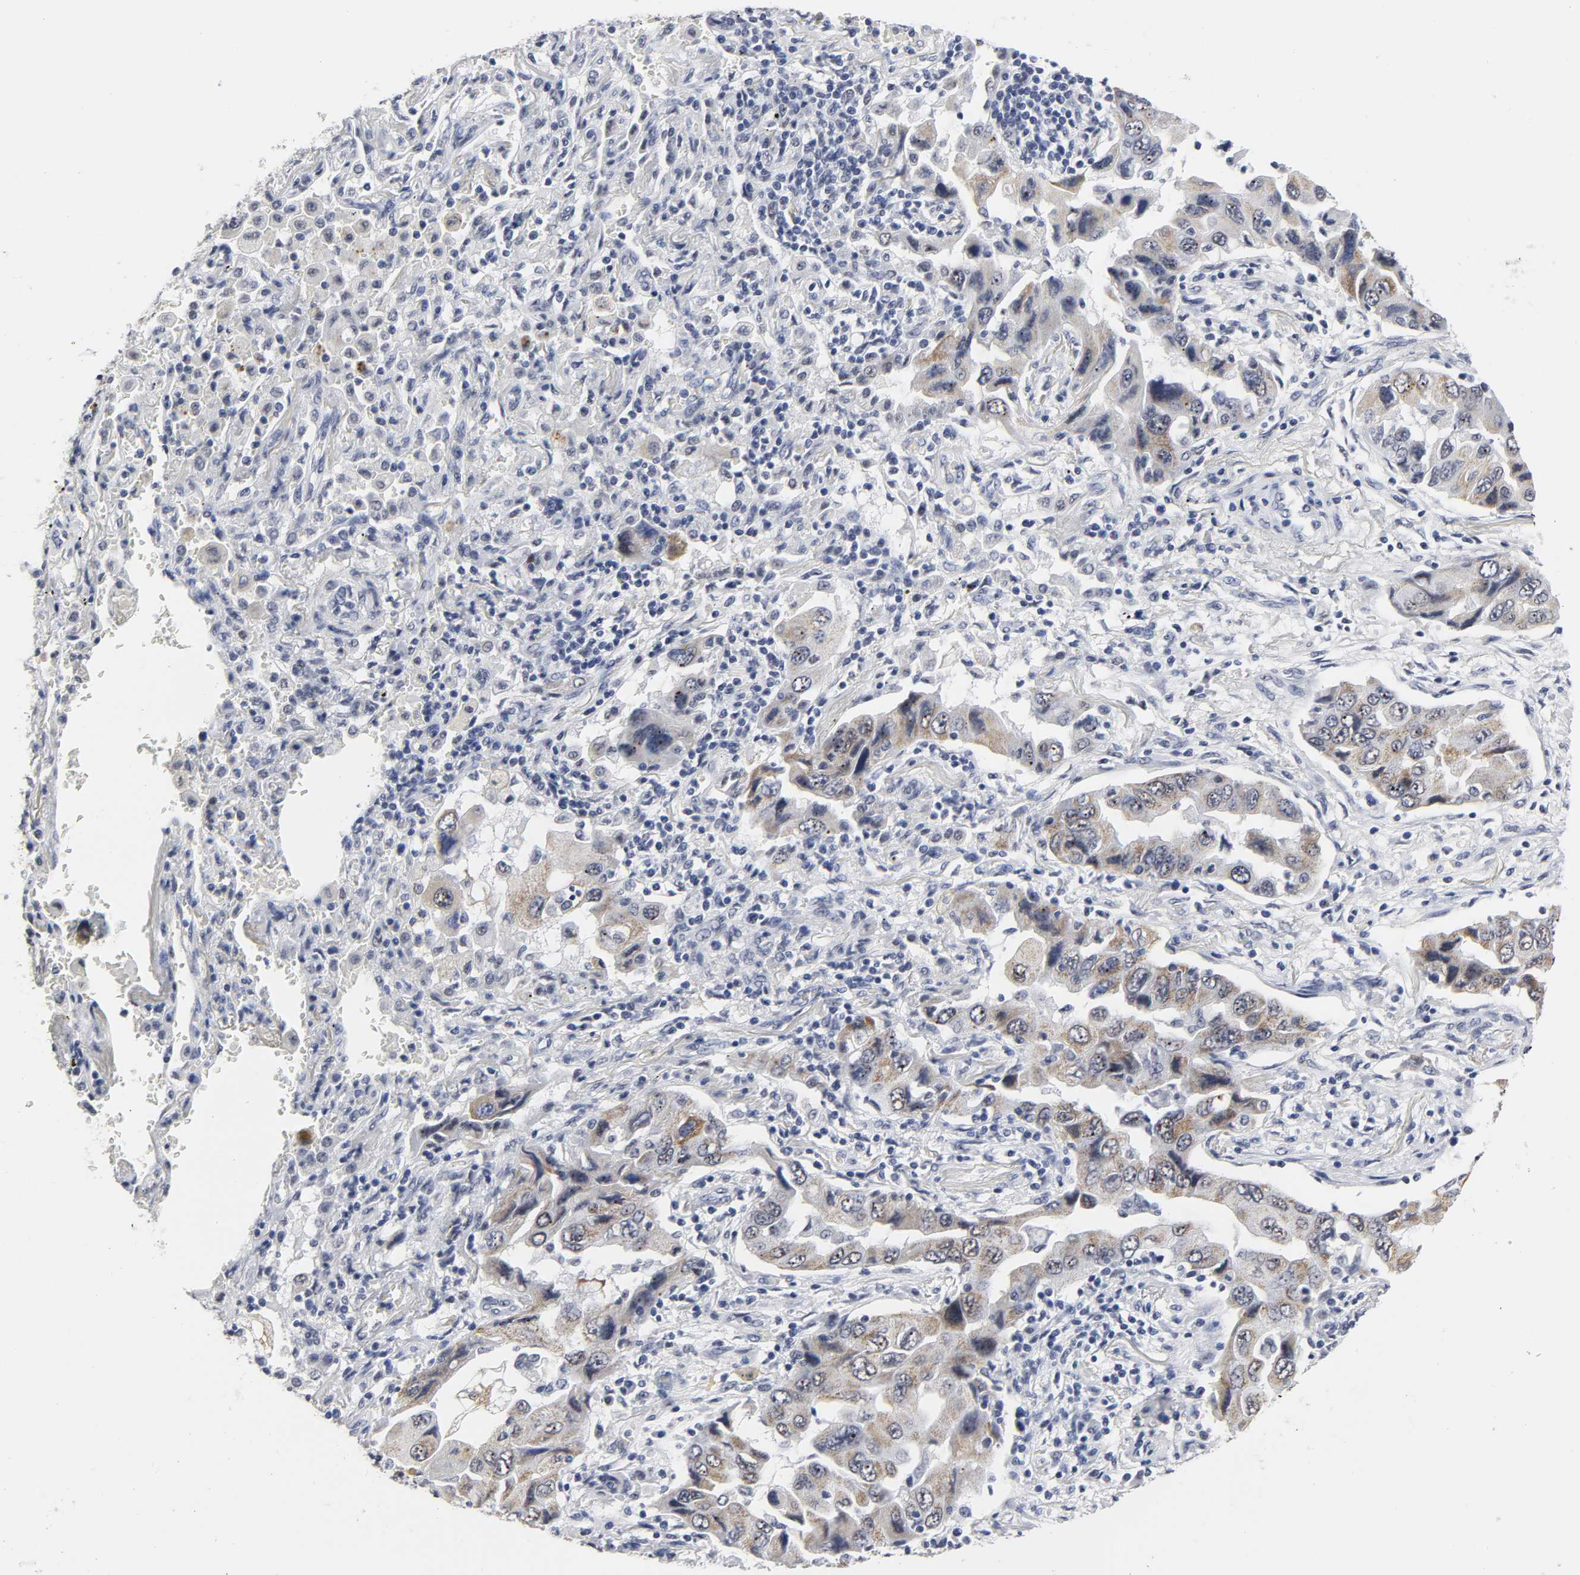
{"staining": {"intensity": "moderate", "quantity": ">75%", "location": "cytoplasmic/membranous"}, "tissue": "lung cancer", "cell_type": "Tumor cells", "image_type": "cancer", "snomed": [{"axis": "morphology", "description": "Adenocarcinoma, NOS"}, {"axis": "topography", "description": "Lung"}], "caption": "Moderate cytoplasmic/membranous positivity for a protein is seen in about >75% of tumor cells of adenocarcinoma (lung) using immunohistochemistry (IHC).", "gene": "GRHL2", "patient": {"sex": "female", "age": 65}}